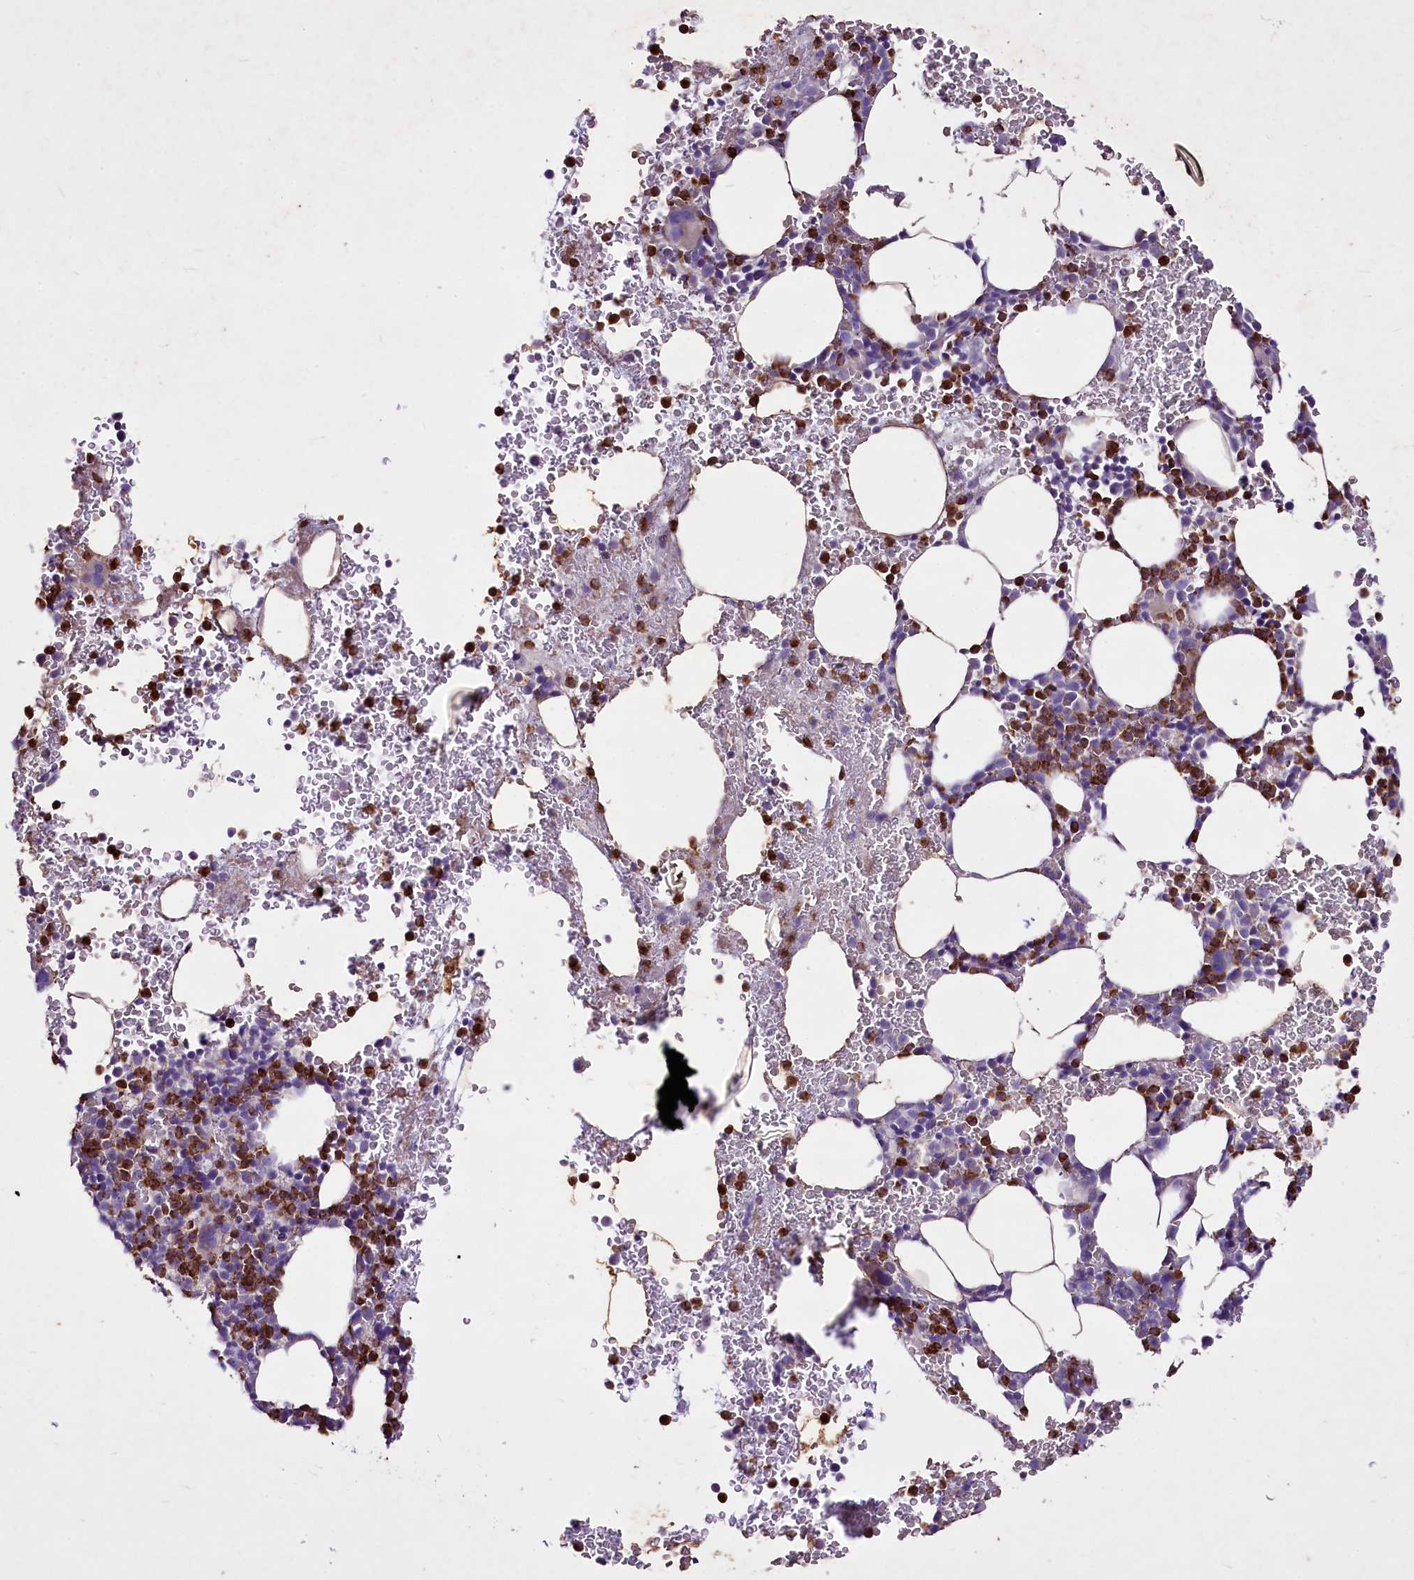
{"staining": {"intensity": "strong", "quantity": "25%-75%", "location": "cytoplasmic/membranous"}, "tissue": "bone marrow", "cell_type": "Hematopoietic cells", "image_type": "normal", "snomed": [{"axis": "morphology", "description": "Normal tissue, NOS"}, {"axis": "morphology", "description": "Inflammation, NOS"}, {"axis": "topography", "description": "Bone marrow"}], "caption": "Immunohistochemistry image of unremarkable bone marrow: human bone marrow stained using immunohistochemistry (IHC) displays high levels of strong protein expression localized specifically in the cytoplasmic/membranous of hematopoietic cells, appearing as a cytoplasmic/membranous brown color.", "gene": "FAM209B", "patient": {"sex": "female", "age": 78}}